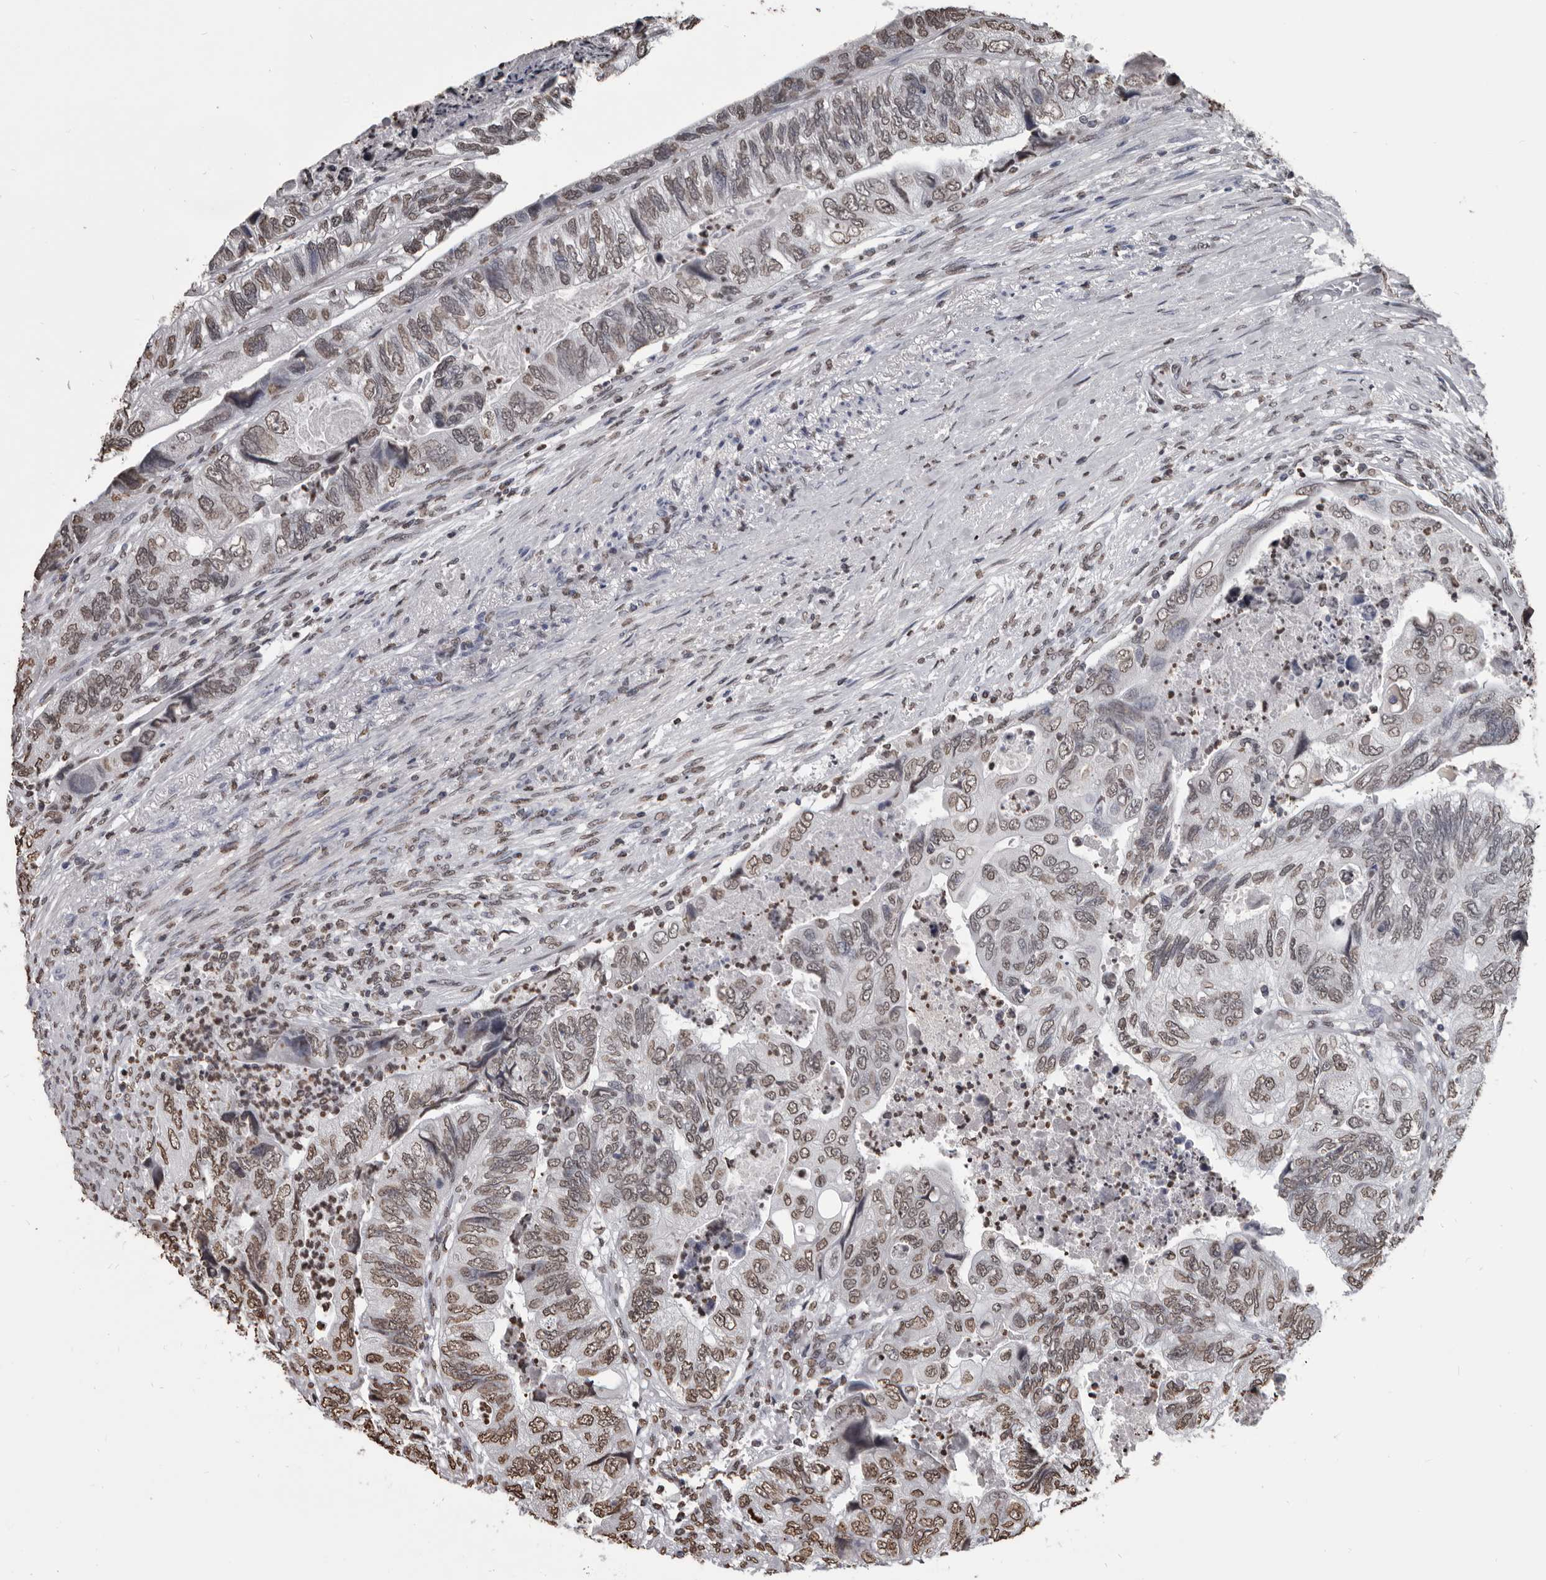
{"staining": {"intensity": "moderate", "quantity": ">75%", "location": "cytoplasmic/membranous,nuclear"}, "tissue": "colorectal cancer", "cell_type": "Tumor cells", "image_type": "cancer", "snomed": [{"axis": "morphology", "description": "Adenocarcinoma, NOS"}, {"axis": "topography", "description": "Rectum"}], "caption": "Colorectal cancer (adenocarcinoma) stained with a brown dye shows moderate cytoplasmic/membranous and nuclear positive staining in approximately >75% of tumor cells.", "gene": "AHR", "patient": {"sex": "male", "age": 63}}